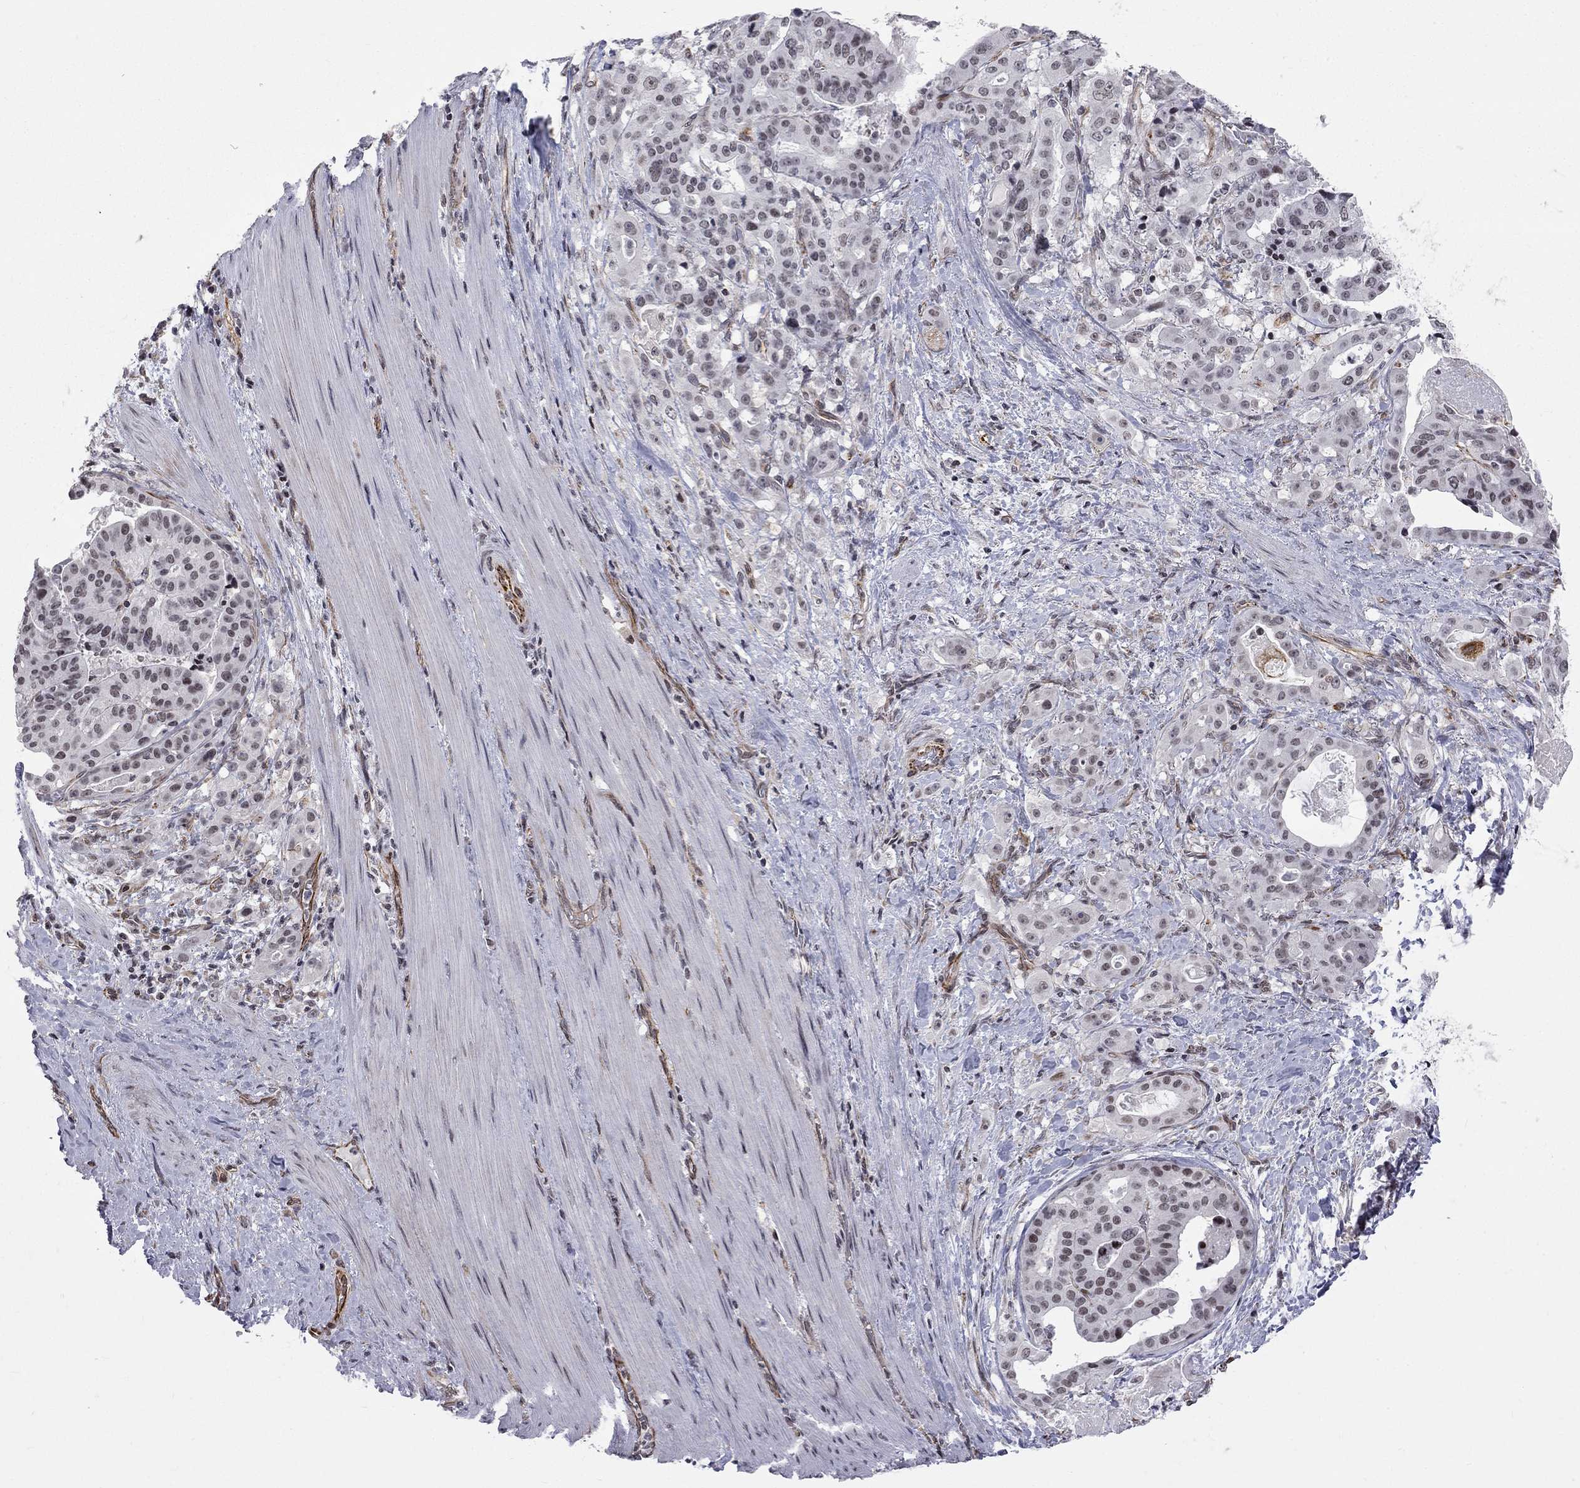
{"staining": {"intensity": "negative", "quantity": "none", "location": "none"}, "tissue": "stomach cancer", "cell_type": "Tumor cells", "image_type": "cancer", "snomed": [{"axis": "morphology", "description": "Adenocarcinoma, NOS"}, {"axis": "topography", "description": "Stomach"}], "caption": "The immunohistochemistry (IHC) histopathology image has no significant positivity in tumor cells of adenocarcinoma (stomach) tissue.", "gene": "MTNR1B", "patient": {"sex": "male", "age": 48}}